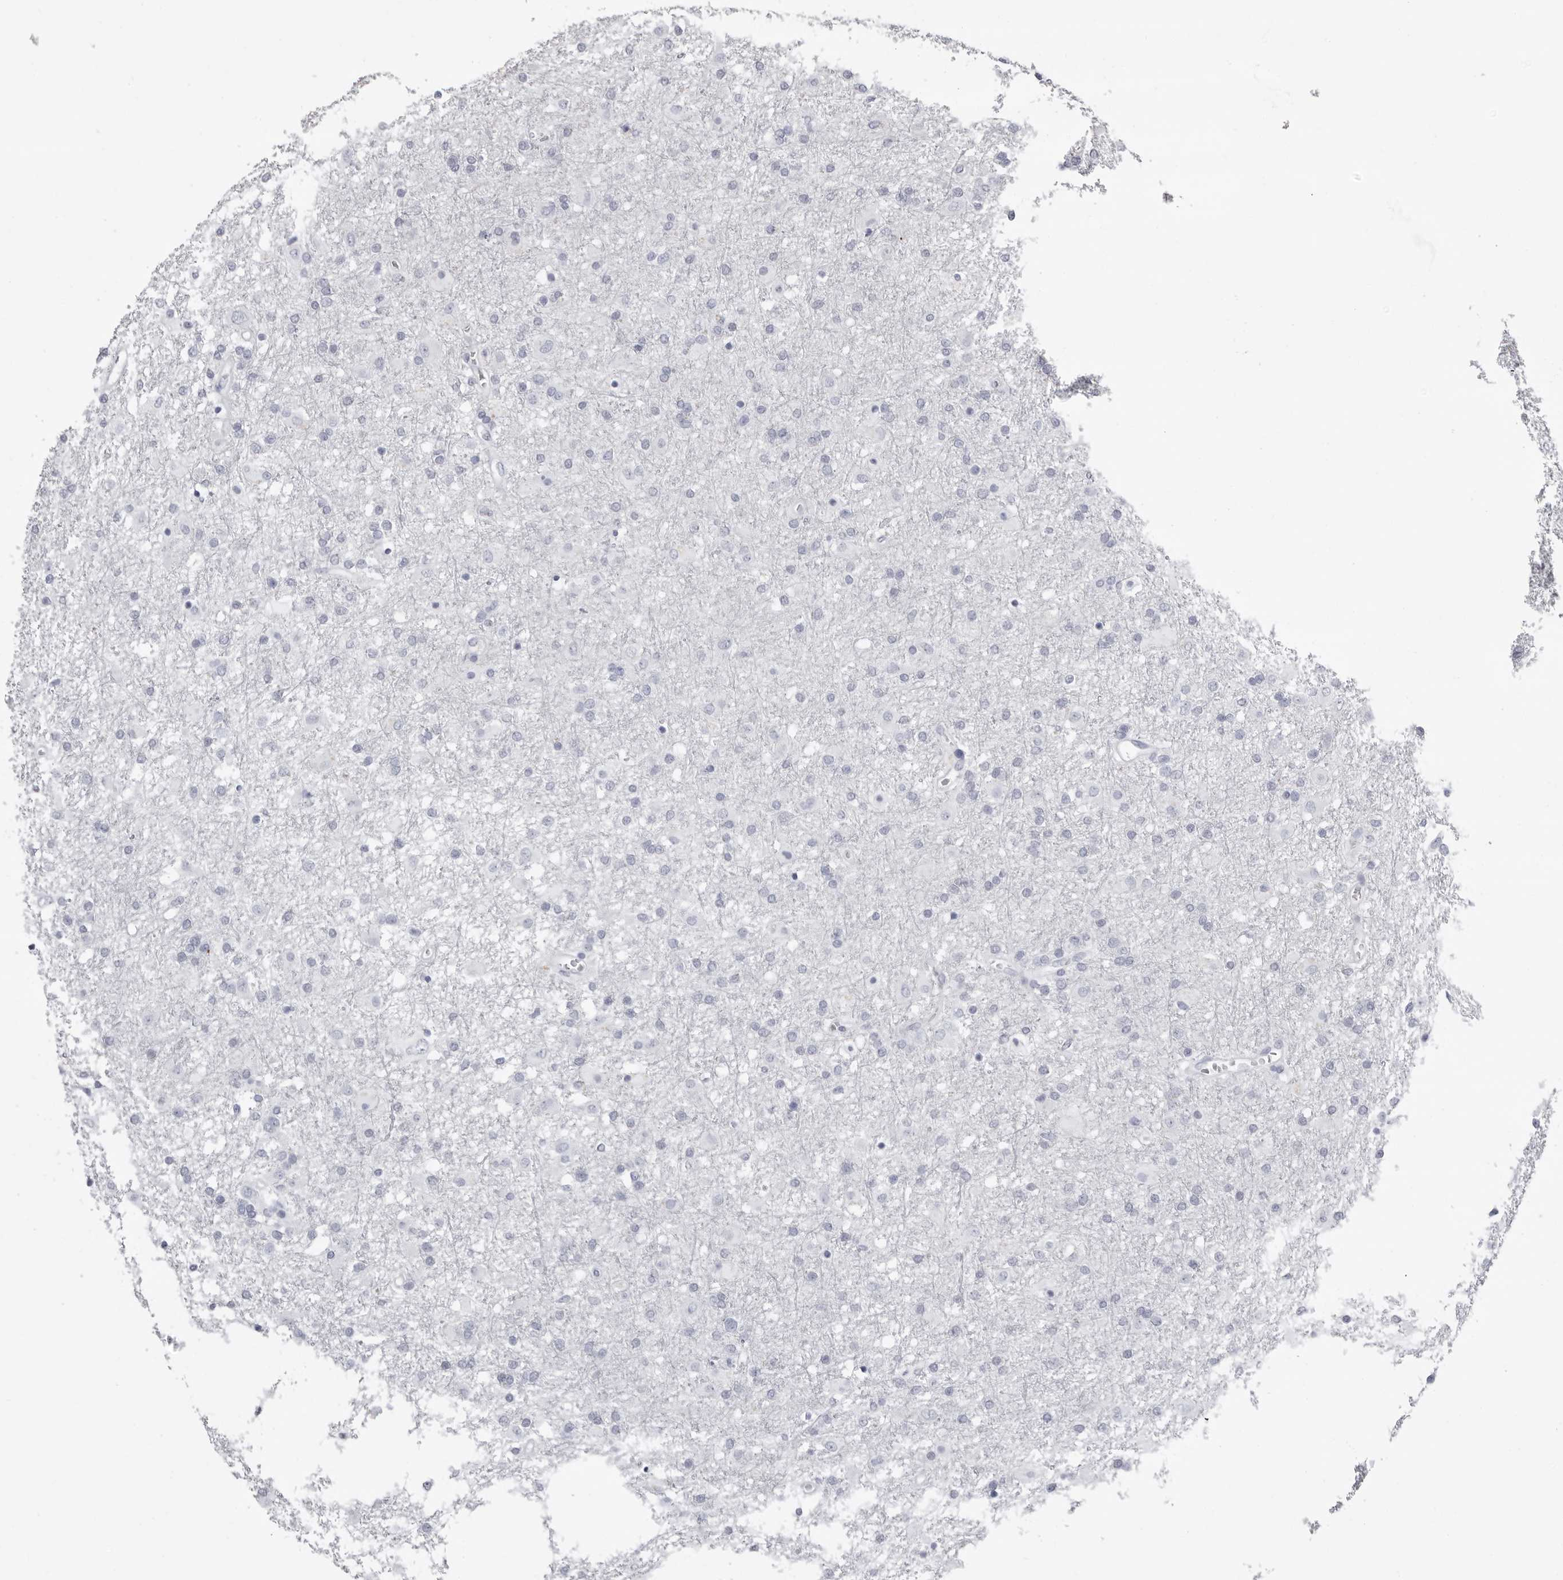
{"staining": {"intensity": "negative", "quantity": "none", "location": "none"}, "tissue": "glioma", "cell_type": "Tumor cells", "image_type": "cancer", "snomed": [{"axis": "morphology", "description": "Glioma, malignant, Low grade"}, {"axis": "topography", "description": "Brain"}], "caption": "A histopathology image of glioma stained for a protein exhibits no brown staining in tumor cells. (DAB (3,3'-diaminobenzidine) immunohistochemistry (IHC) with hematoxylin counter stain).", "gene": "LPO", "patient": {"sex": "male", "age": 65}}